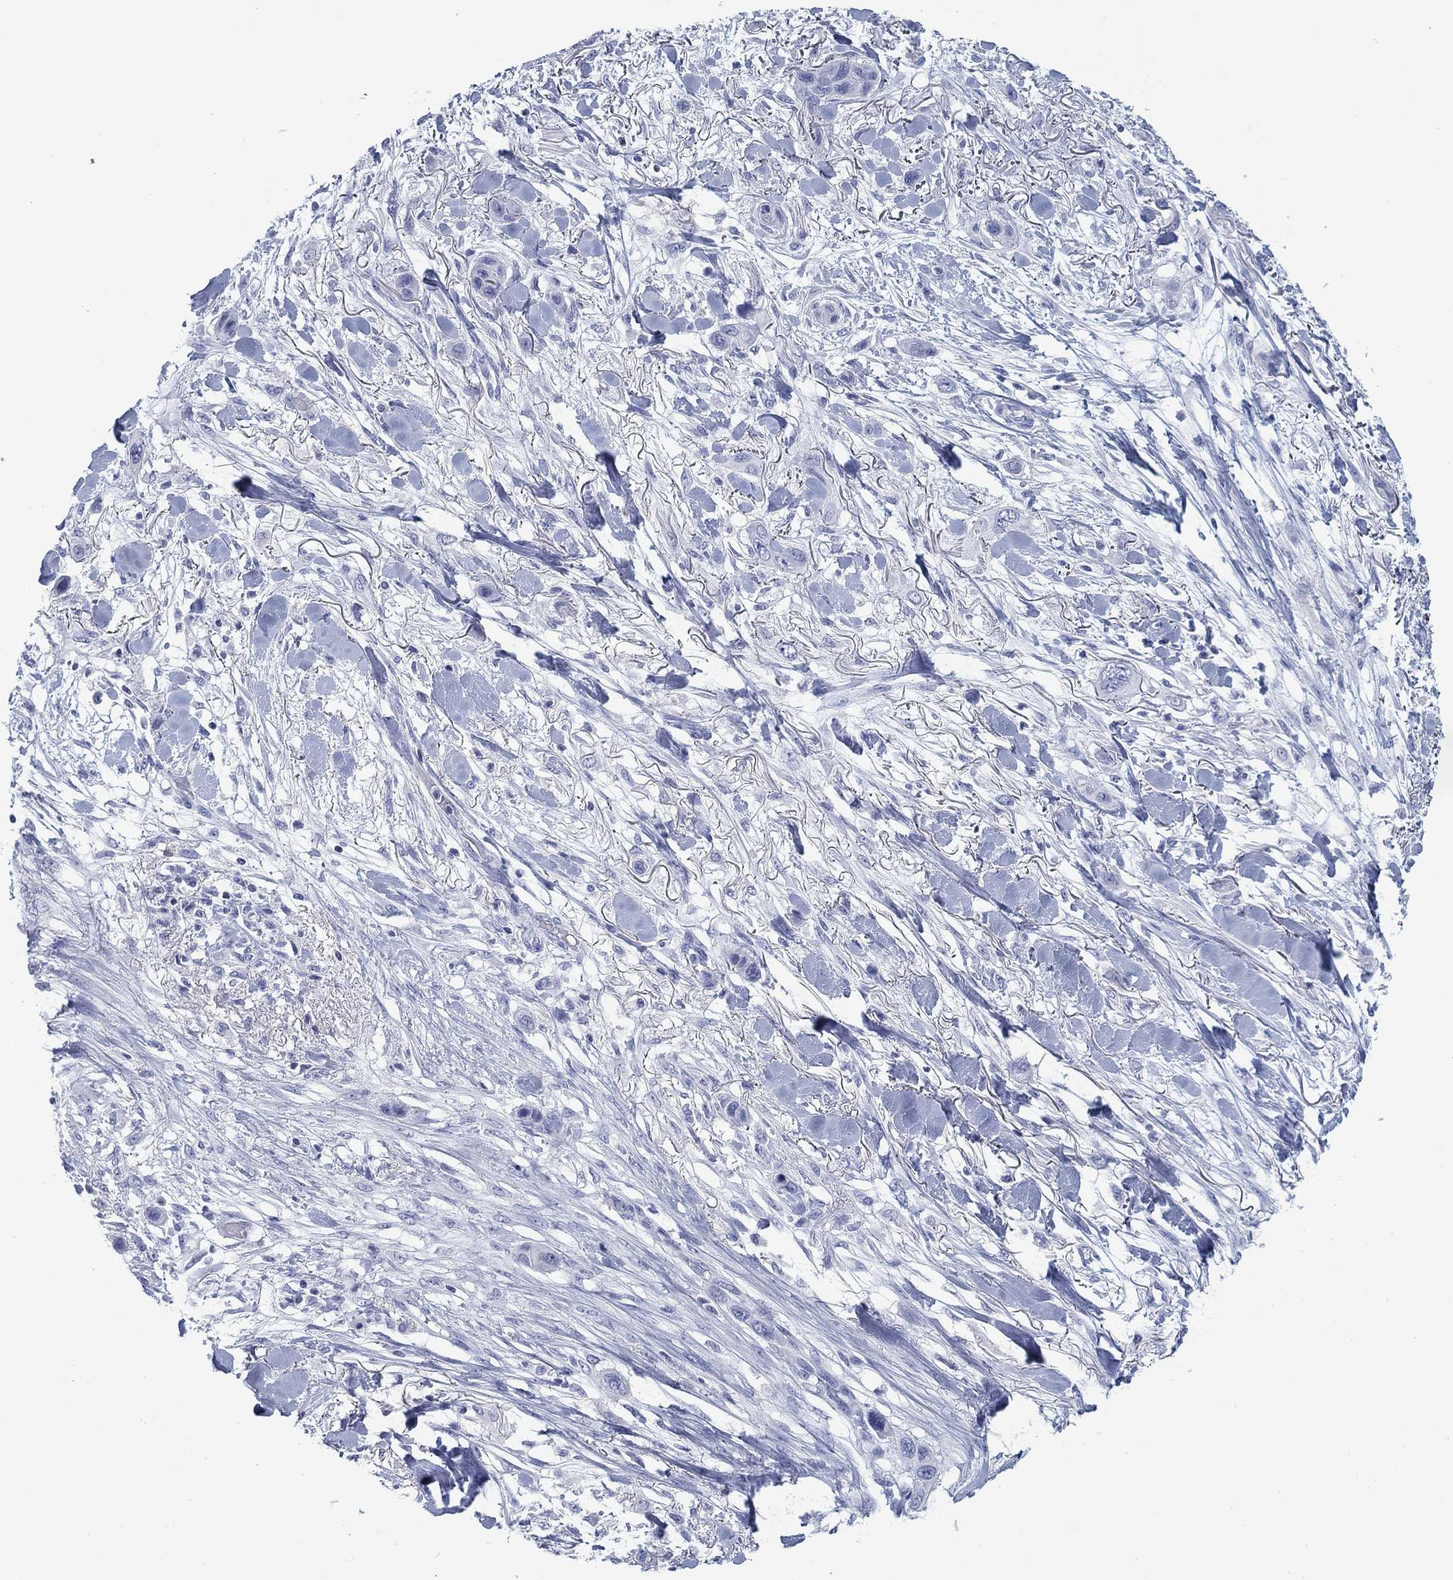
{"staining": {"intensity": "negative", "quantity": "none", "location": "none"}, "tissue": "skin cancer", "cell_type": "Tumor cells", "image_type": "cancer", "snomed": [{"axis": "morphology", "description": "Squamous cell carcinoma, NOS"}, {"axis": "topography", "description": "Skin"}], "caption": "Immunohistochemistry micrograph of human squamous cell carcinoma (skin) stained for a protein (brown), which exhibits no expression in tumor cells.", "gene": "CD79B", "patient": {"sex": "male", "age": 79}}